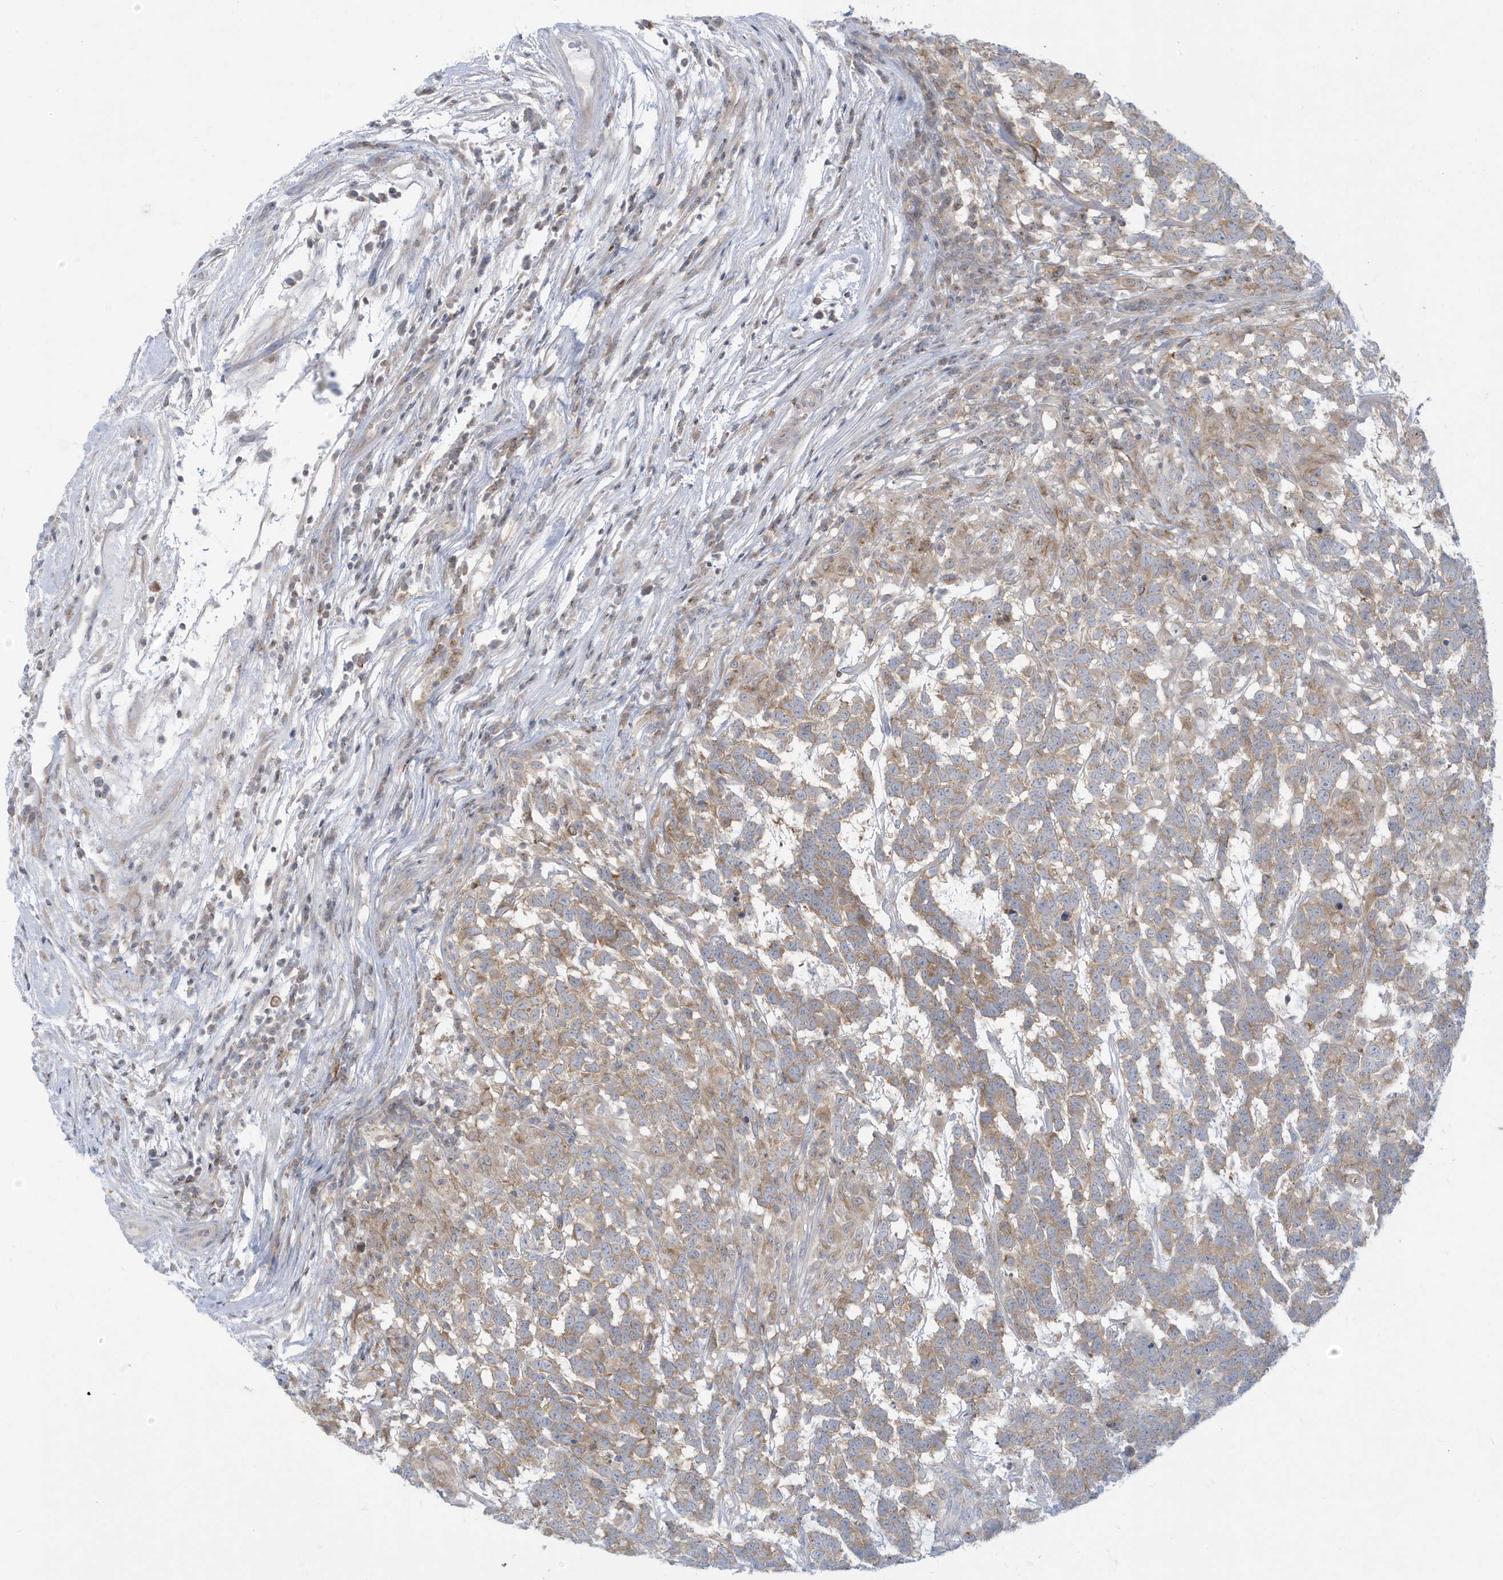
{"staining": {"intensity": "weak", "quantity": ">75%", "location": "cytoplasmic/membranous"}, "tissue": "testis cancer", "cell_type": "Tumor cells", "image_type": "cancer", "snomed": [{"axis": "morphology", "description": "Carcinoma, Embryonal, NOS"}, {"axis": "topography", "description": "Testis"}], "caption": "Immunohistochemistry photomicrograph of neoplastic tissue: embryonal carcinoma (testis) stained using IHC shows low levels of weak protein expression localized specifically in the cytoplasmic/membranous of tumor cells, appearing as a cytoplasmic/membranous brown color.", "gene": "SLAMF9", "patient": {"sex": "male", "age": 26}}